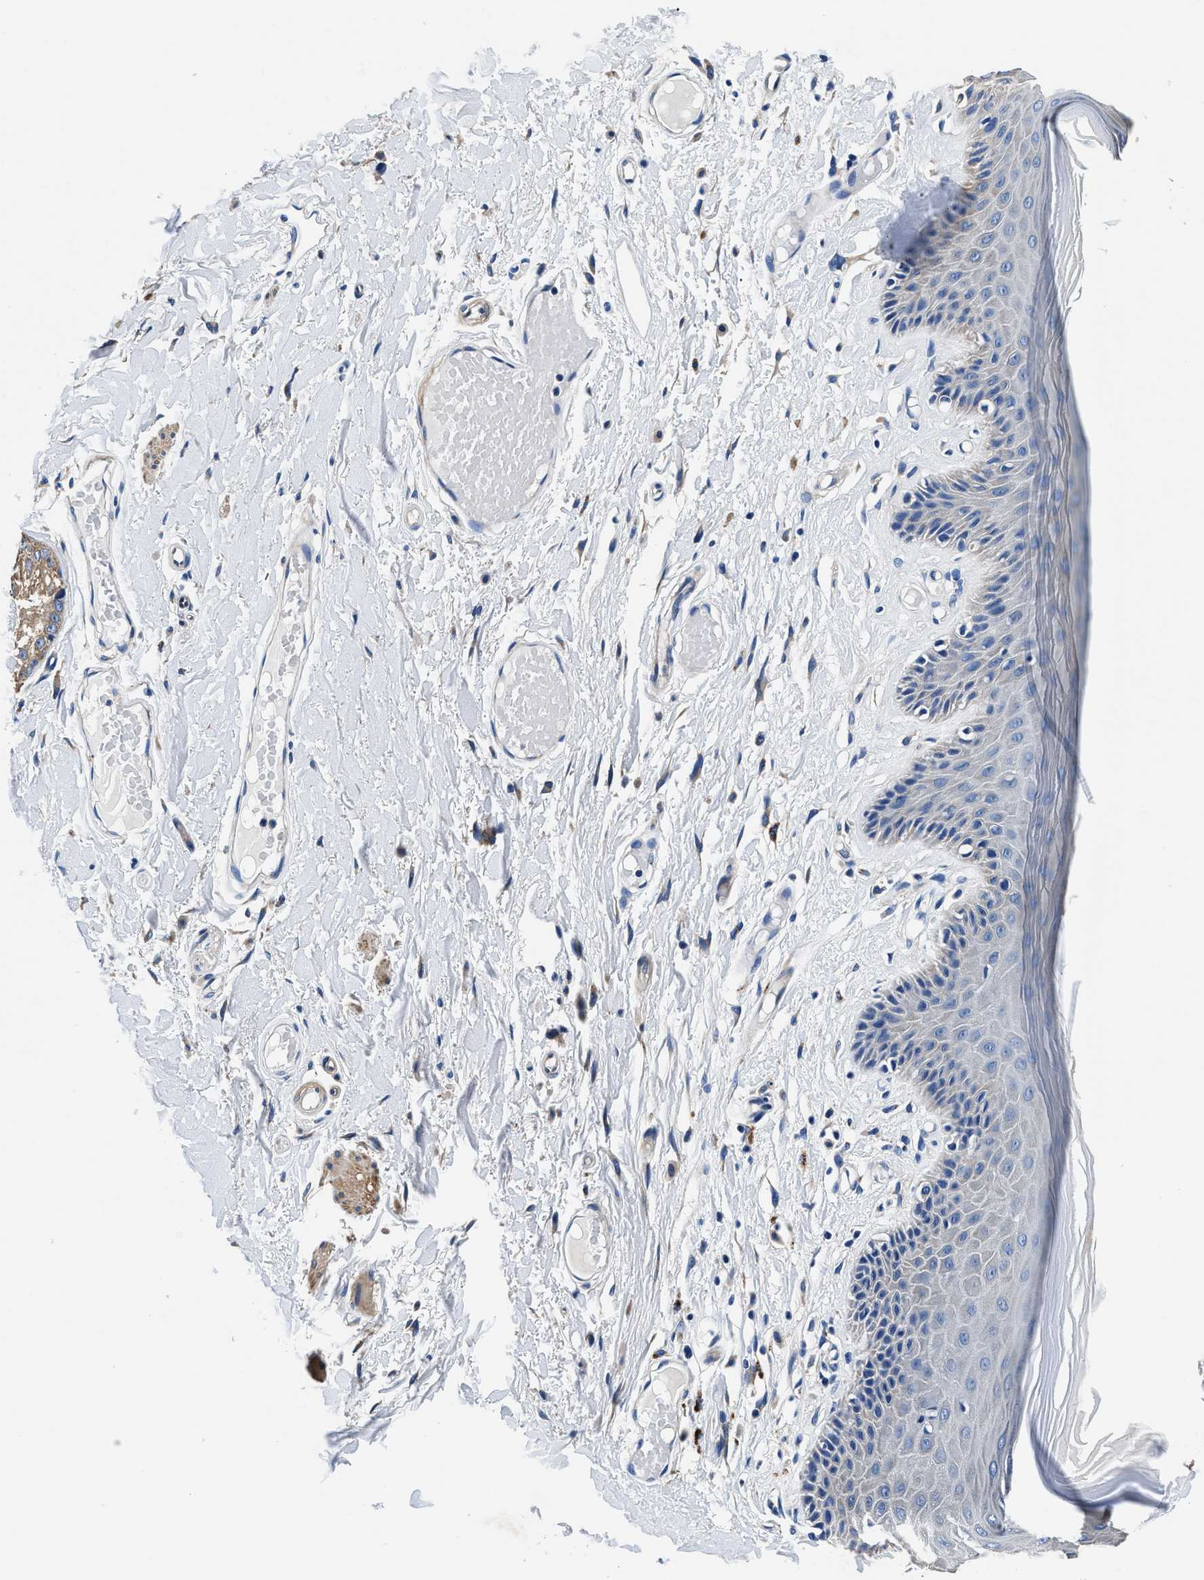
{"staining": {"intensity": "moderate", "quantity": "<25%", "location": "cytoplasmic/membranous"}, "tissue": "skin", "cell_type": "Epidermal cells", "image_type": "normal", "snomed": [{"axis": "morphology", "description": "Normal tissue, NOS"}, {"axis": "topography", "description": "Vulva"}], "caption": "Moderate cytoplasmic/membranous expression for a protein is present in about <25% of epidermal cells of benign skin using immunohistochemistry.", "gene": "NEU1", "patient": {"sex": "female", "age": 73}}